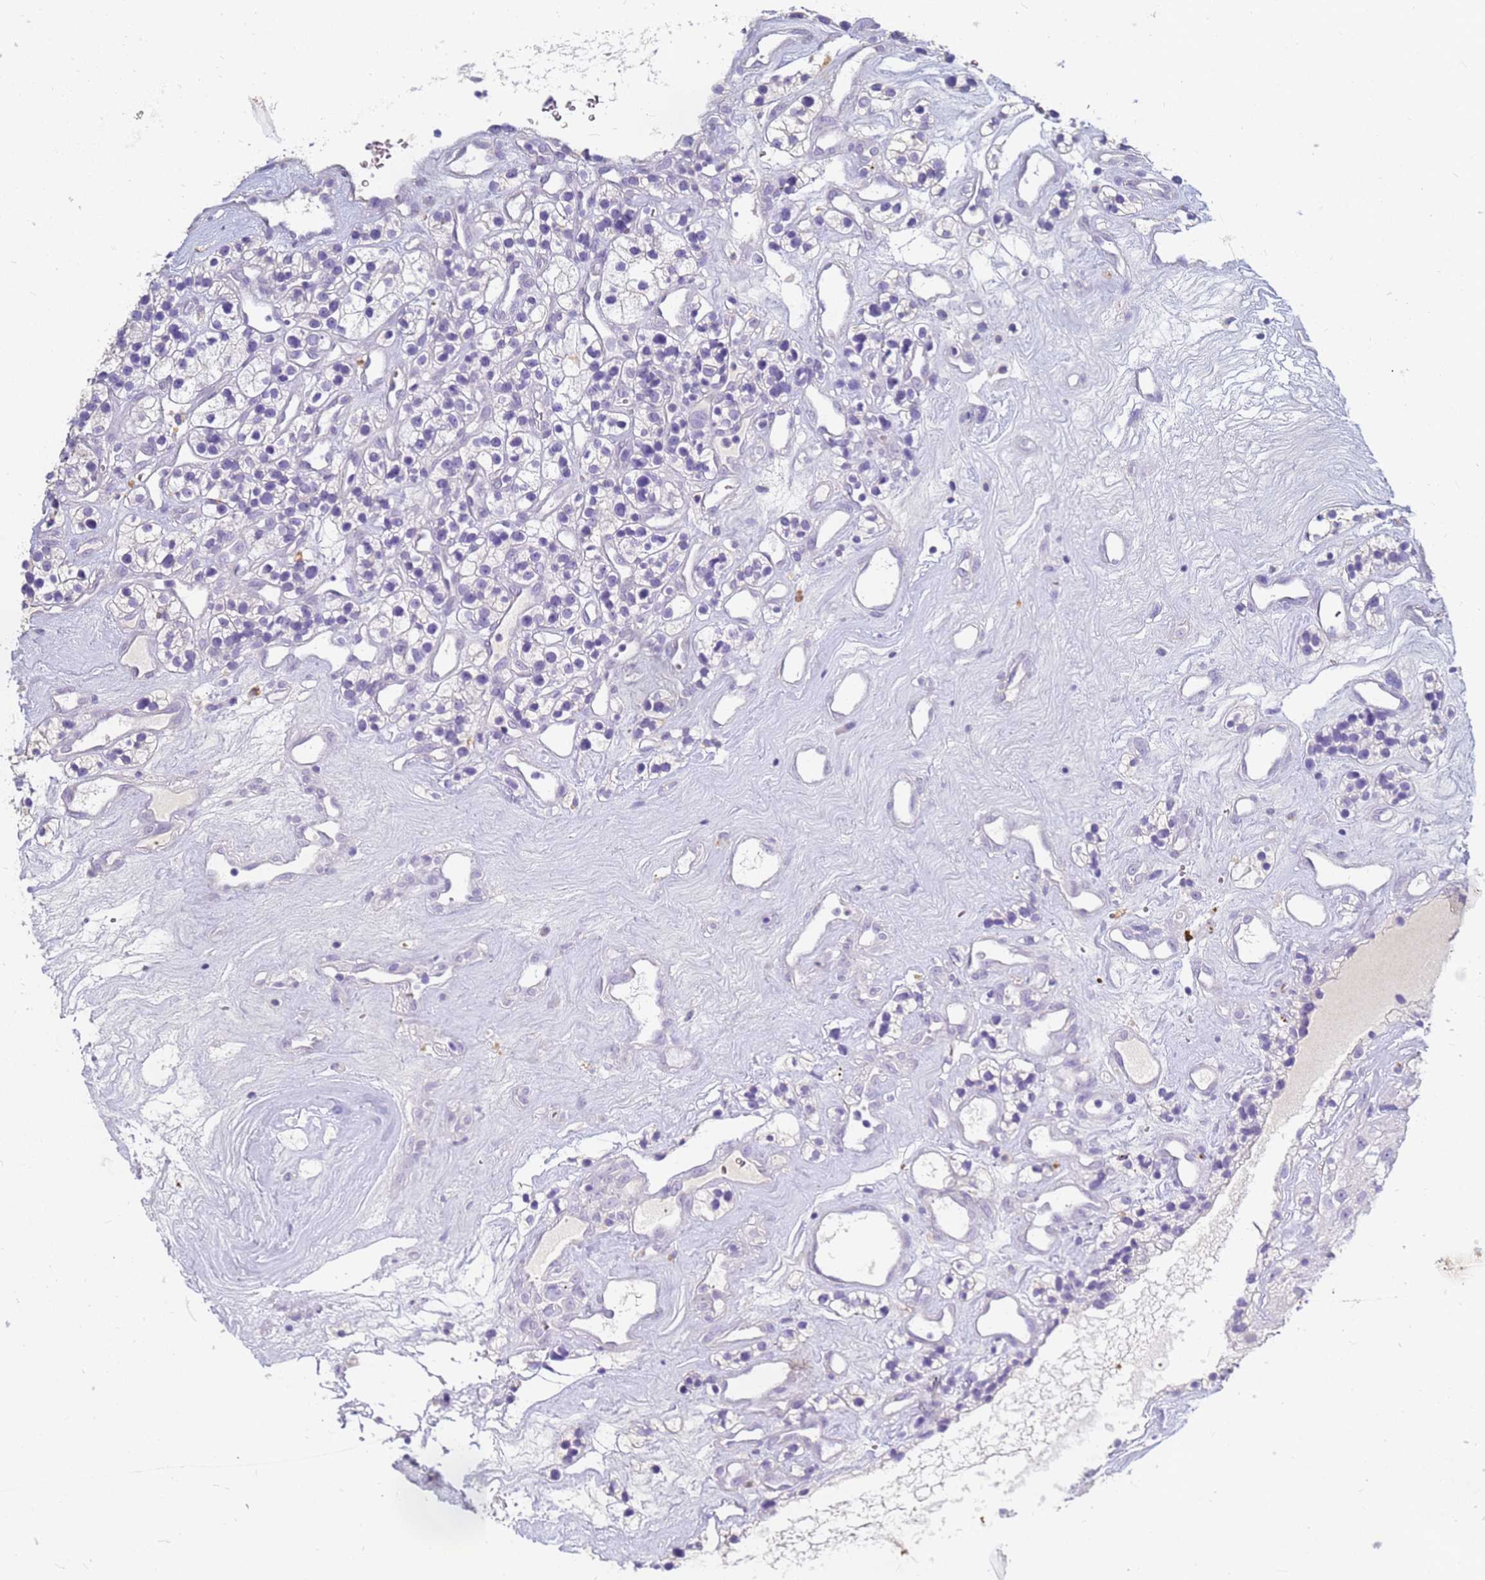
{"staining": {"intensity": "negative", "quantity": "none", "location": "none"}, "tissue": "renal cancer", "cell_type": "Tumor cells", "image_type": "cancer", "snomed": [{"axis": "morphology", "description": "Adenocarcinoma, NOS"}, {"axis": "topography", "description": "Kidney"}], "caption": "Tumor cells are negative for protein expression in human renal cancer. (Stains: DAB IHC with hematoxylin counter stain, Microscopy: brightfield microscopy at high magnification).", "gene": "B3GNT8", "patient": {"sex": "female", "age": 57}}